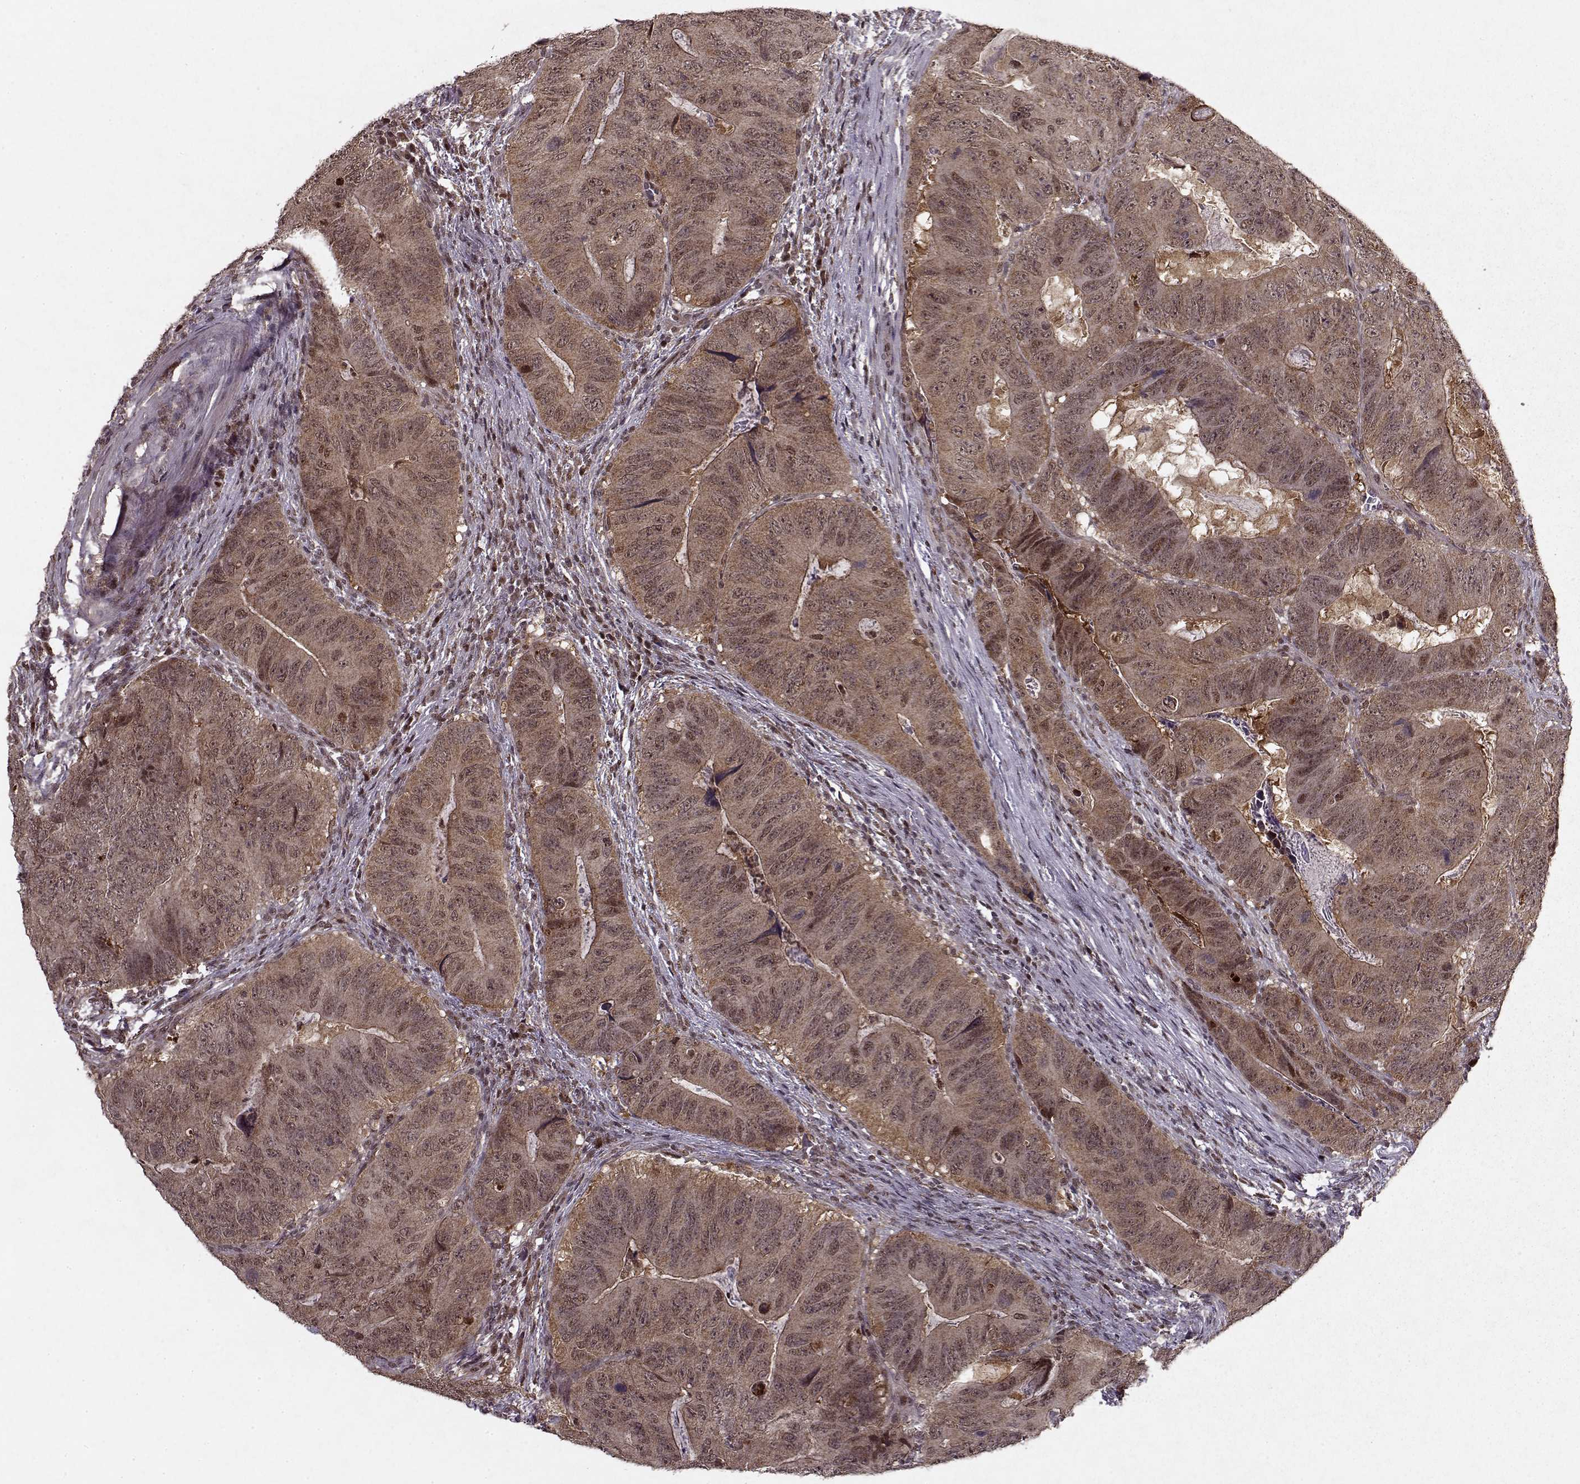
{"staining": {"intensity": "weak", "quantity": ">75%", "location": "cytoplasmic/membranous"}, "tissue": "colorectal cancer", "cell_type": "Tumor cells", "image_type": "cancer", "snomed": [{"axis": "morphology", "description": "Adenocarcinoma, NOS"}, {"axis": "topography", "description": "Colon"}], "caption": "High-power microscopy captured an immunohistochemistry (IHC) histopathology image of adenocarcinoma (colorectal), revealing weak cytoplasmic/membranous staining in approximately >75% of tumor cells.", "gene": "PSMA7", "patient": {"sex": "male", "age": 79}}